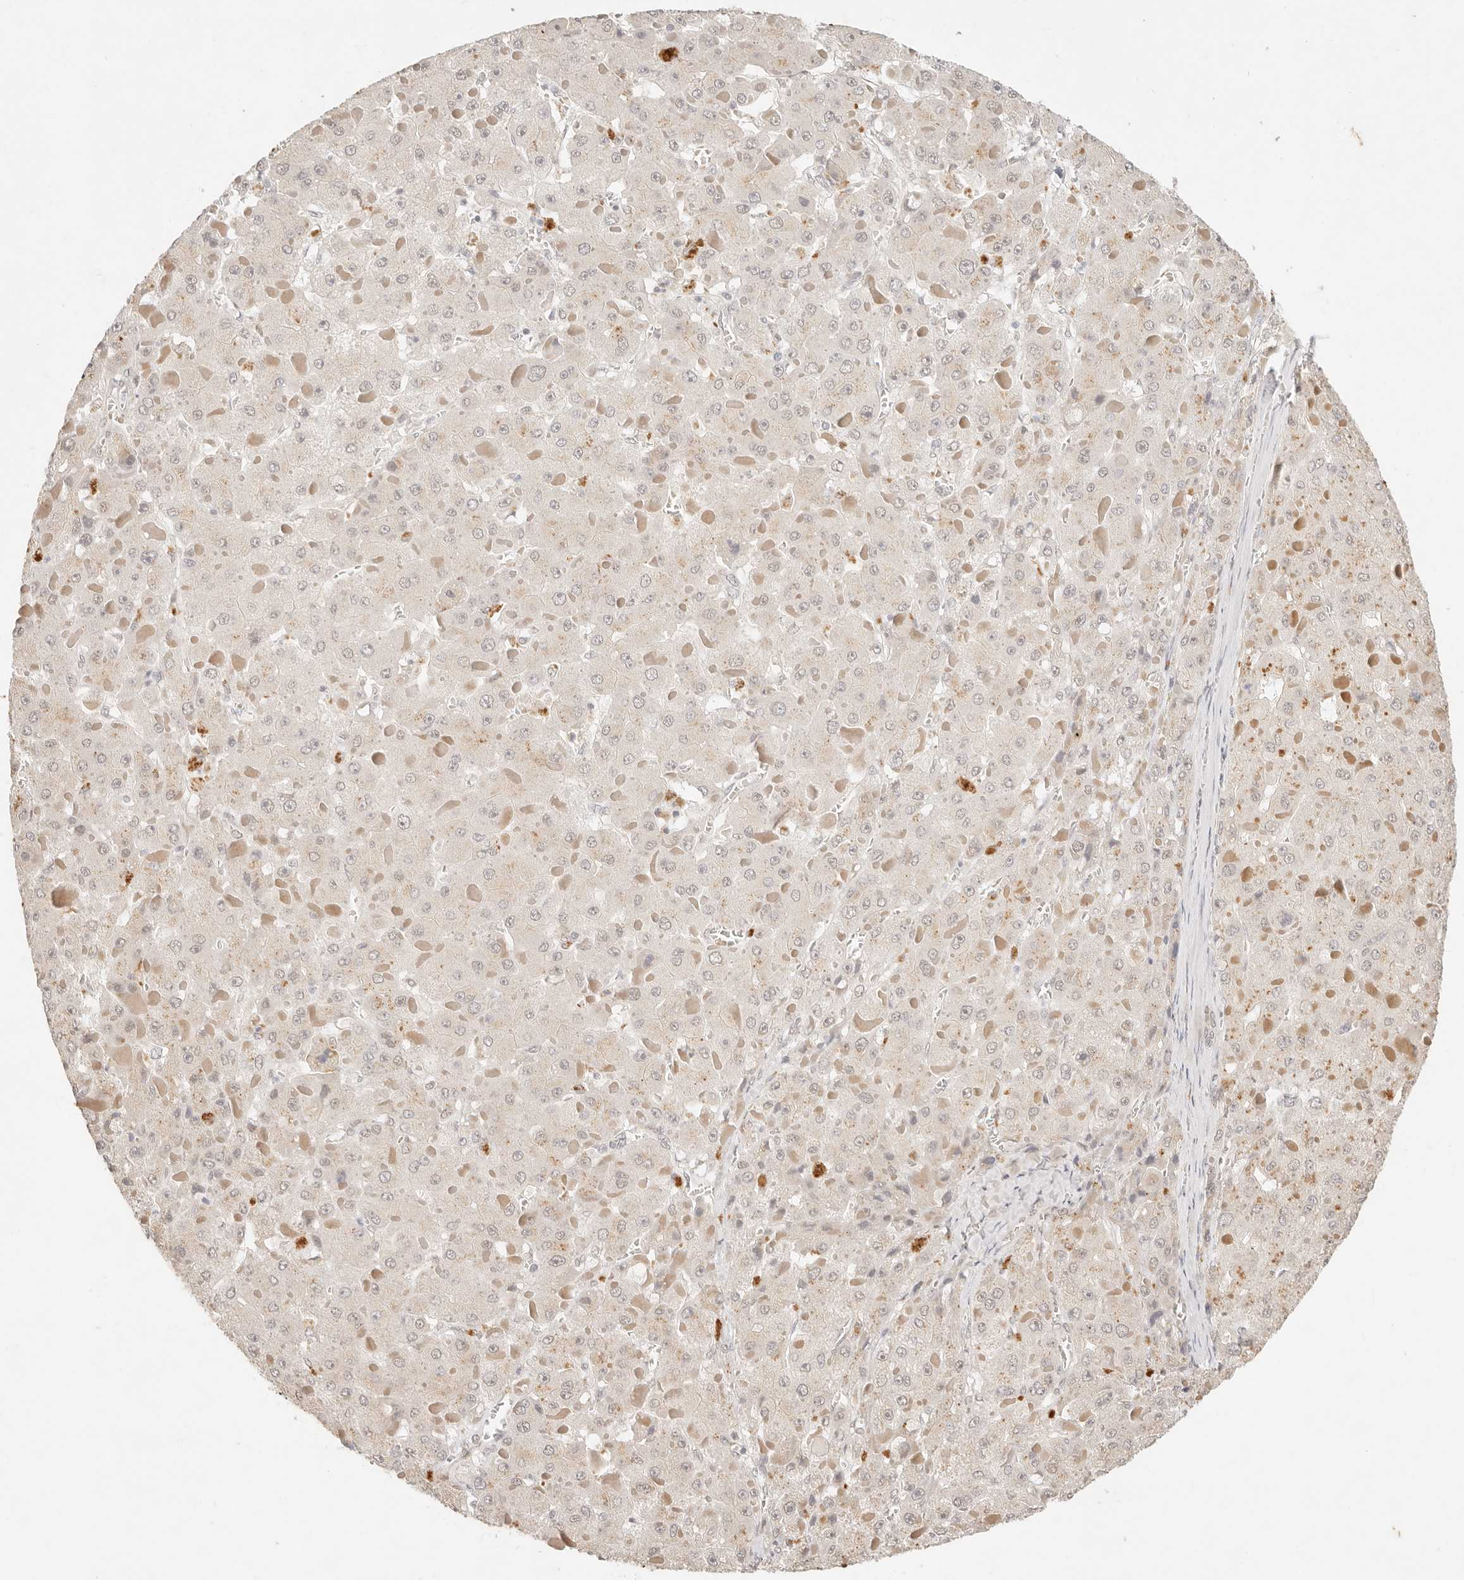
{"staining": {"intensity": "negative", "quantity": "none", "location": "none"}, "tissue": "liver cancer", "cell_type": "Tumor cells", "image_type": "cancer", "snomed": [{"axis": "morphology", "description": "Carcinoma, Hepatocellular, NOS"}, {"axis": "topography", "description": "Liver"}], "caption": "Liver cancer stained for a protein using immunohistochemistry exhibits no staining tumor cells.", "gene": "GPR156", "patient": {"sex": "female", "age": 73}}